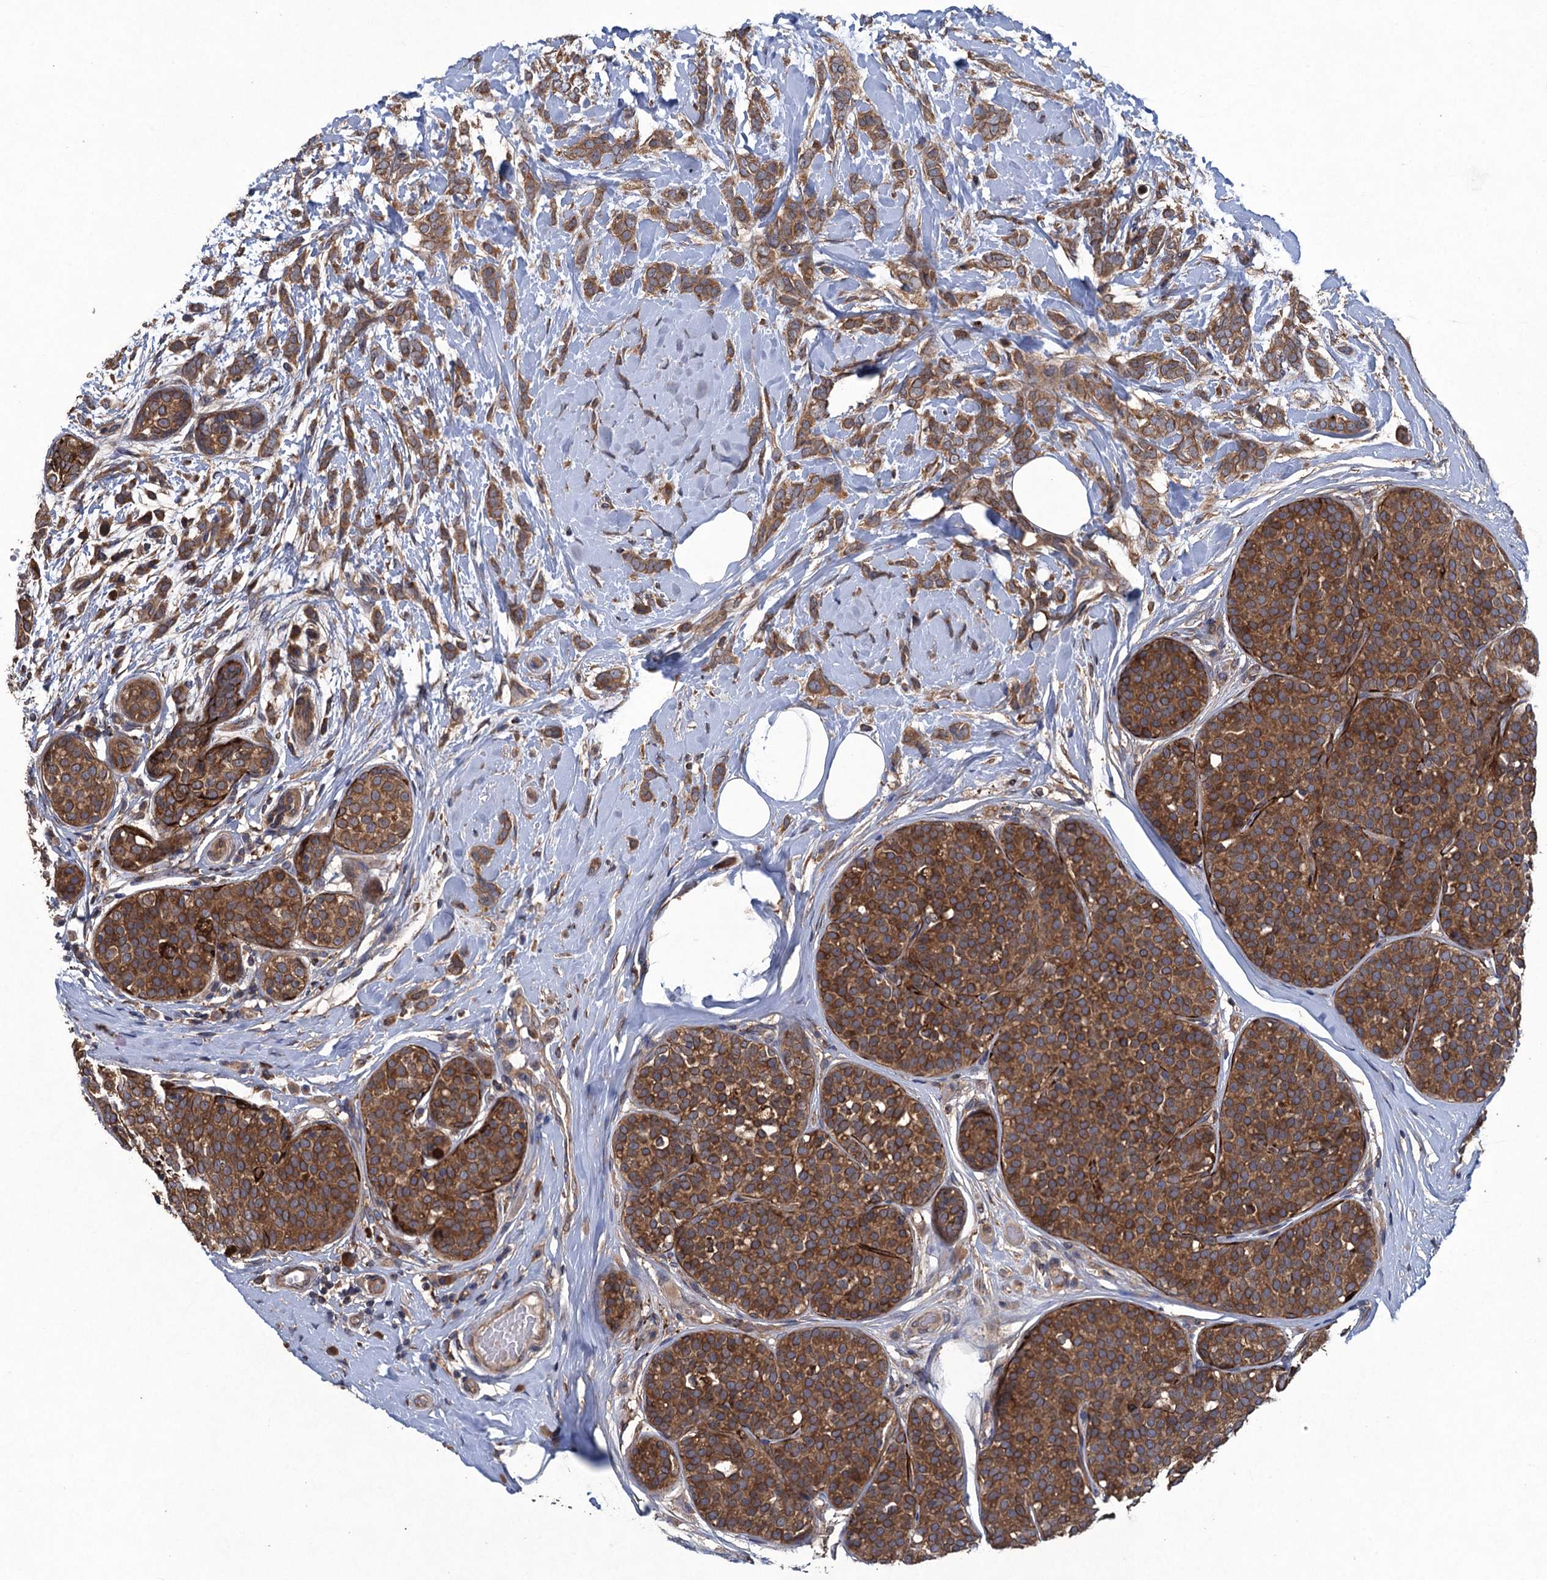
{"staining": {"intensity": "moderate", "quantity": ">75%", "location": "cytoplasmic/membranous"}, "tissue": "breast cancer", "cell_type": "Tumor cells", "image_type": "cancer", "snomed": [{"axis": "morphology", "description": "Lobular carcinoma, in situ"}, {"axis": "morphology", "description": "Lobular carcinoma"}, {"axis": "topography", "description": "Breast"}], "caption": "Immunohistochemistry (IHC) histopathology image of human breast cancer (lobular carcinoma) stained for a protein (brown), which exhibits medium levels of moderate cytoplasmic/membranous expression in approximately >75% of tumor cells.", "gene": "CNTN5", "patient": {"sex": "female", "age": 41}}